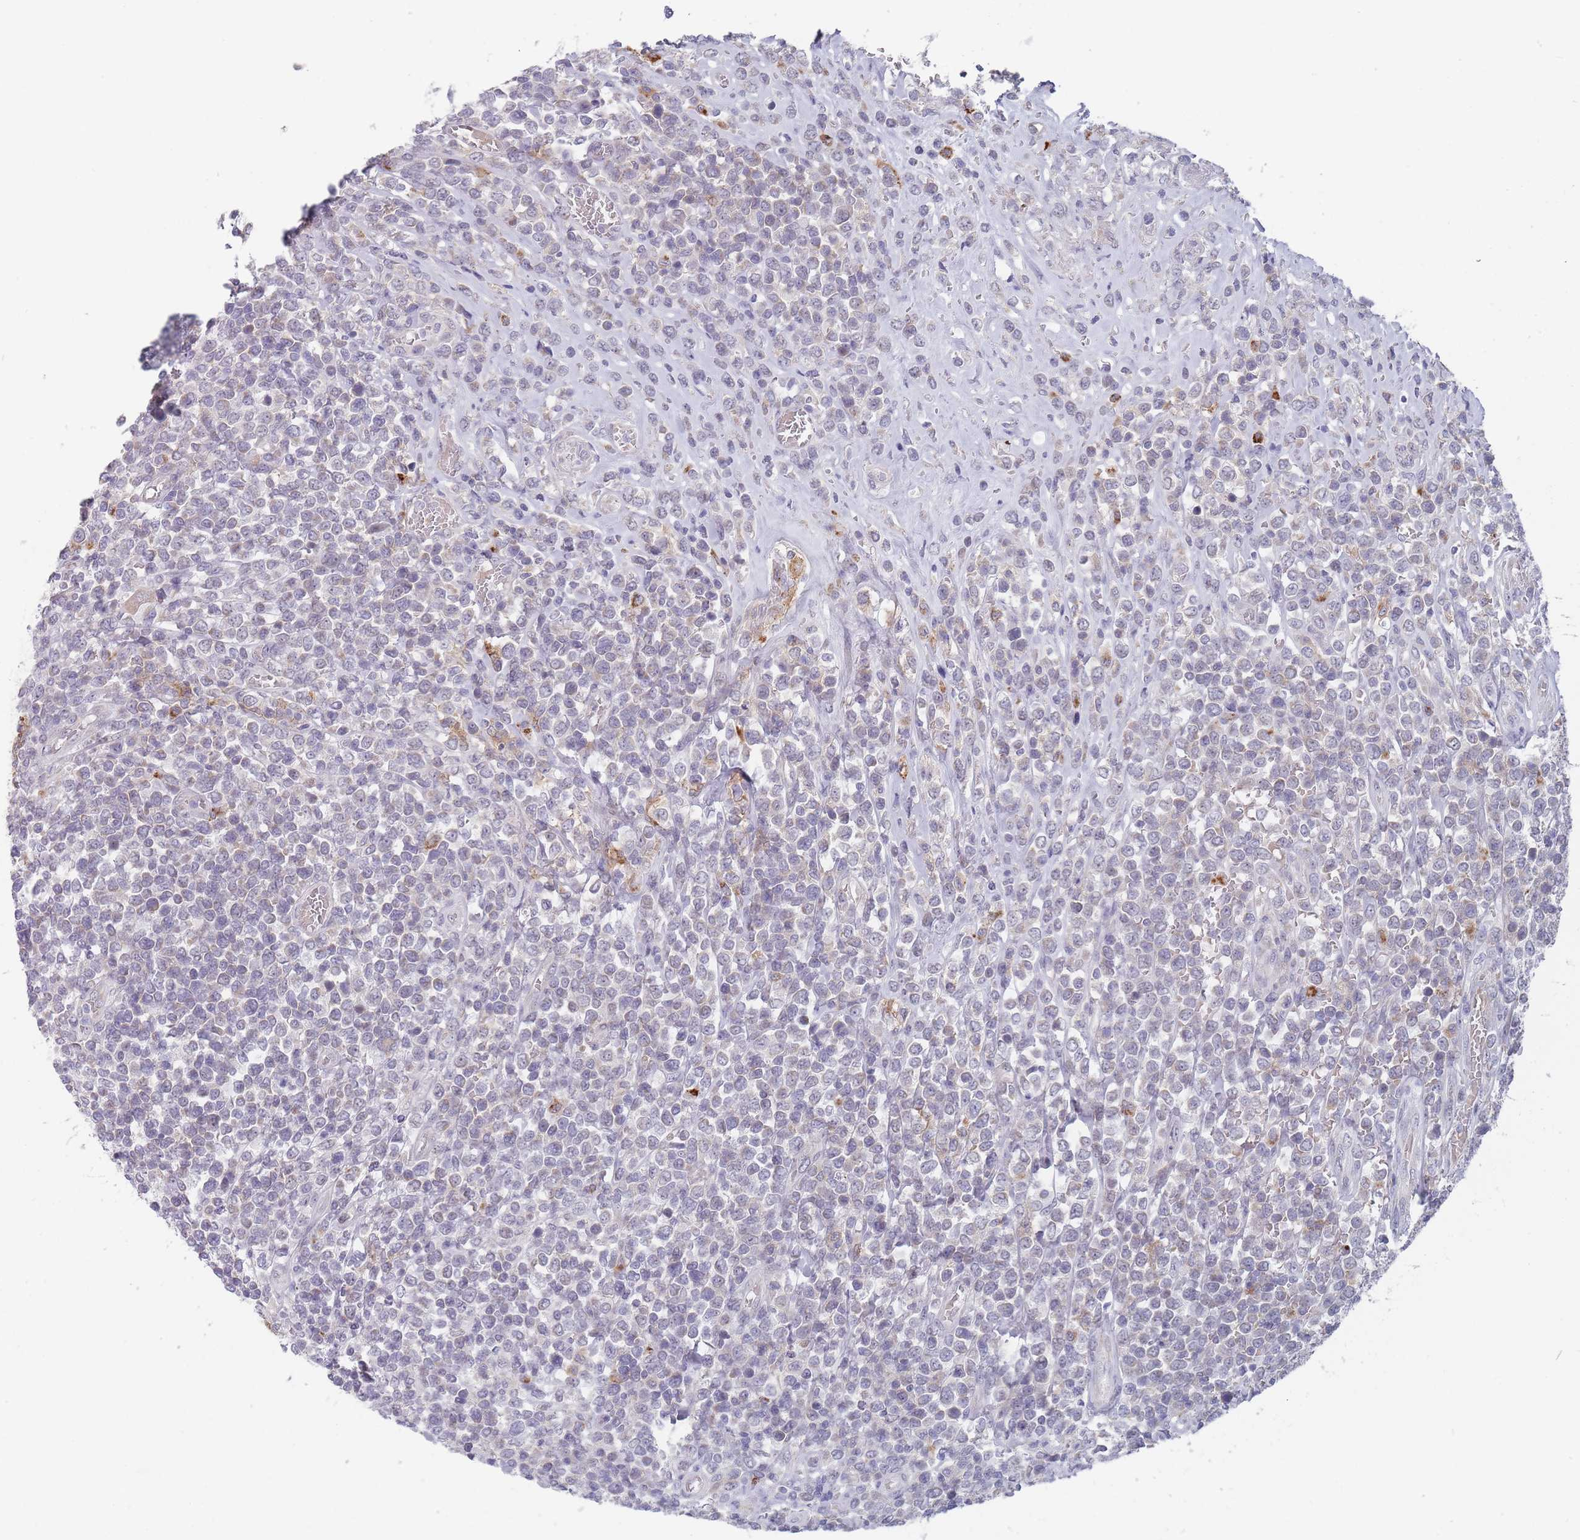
{"staining": {"intensity": "weak", "quantity": "<25%", "location": "cytoplasmic/membranous"}, "tissue": "lymphoma", "cell_type": "Tumor cells", "image_type": "cancer", "snomed": [{"axis": "morphology", "description": "Malignant lymphoma, non-Hodgkin's type, High grade"}, {"axis": "topography", "description": "Soft tissue"}], "caption": "Immunohistochemistry (IHC) micrograph of neoplastic tissue: lymphoma stained with DAB (3,3'-diaminobenzidine) reveals no significant protein staining in tumor cells.", "gene": "PEX7", "patient": {"sex": "female", "age": 56}}